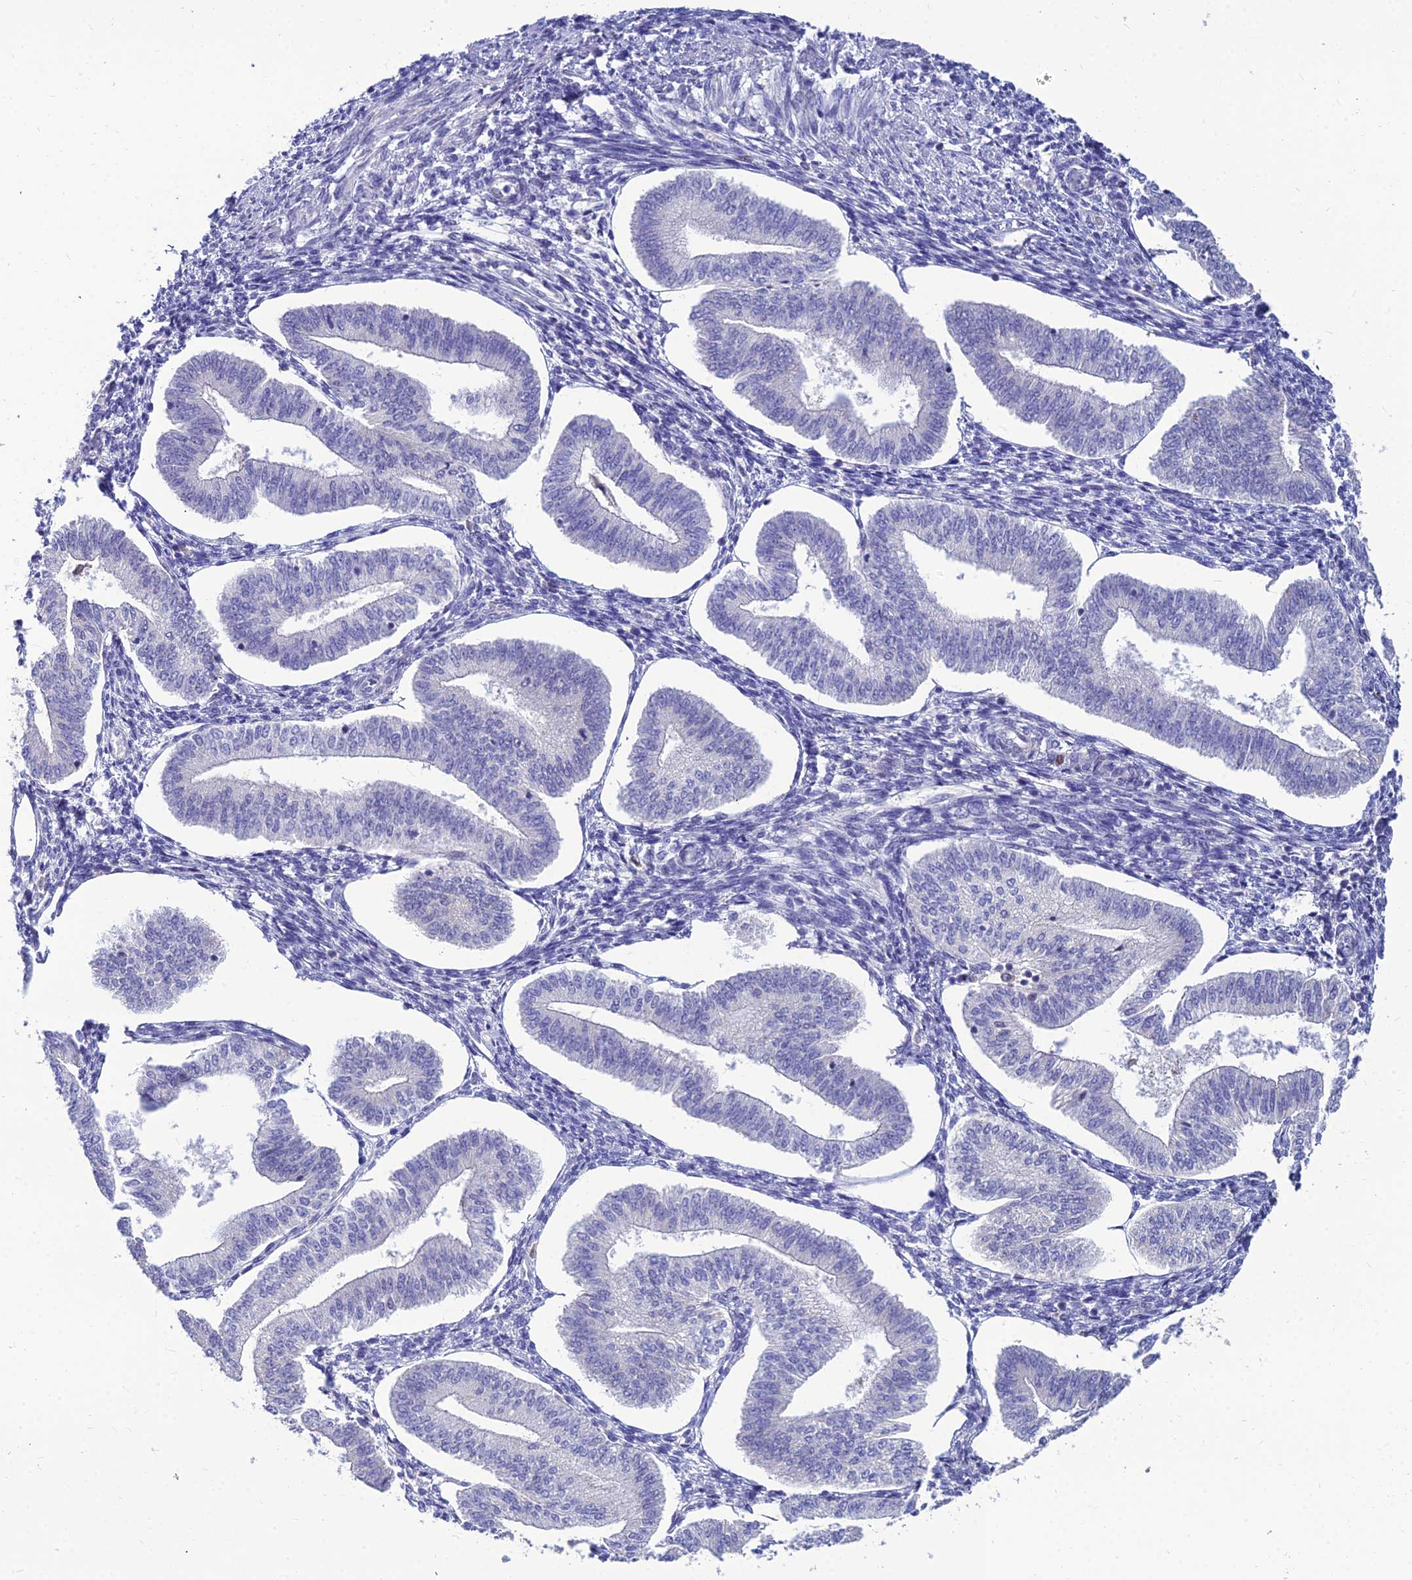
{"staining": {"intensity": "negative", "quantity": "none", "location": "none"}, "tissue": "endometrium", "cell_type": "Cells in endometrial stroma", "image_type": "normal", "snomed": [{"axis": "morphology", "description": "Normal tissue, NOS"}, {"axis": "topography", "description": "Endometrium"}], "caption": "Immunohistochemical staining of normal endometrium displays no significant positivity in cells in endometrial stroma. The staining is performed using DAB (3,3'-diaminobenzidine) brown chromogen with nuclei counter-stained in using hematoxylin.", "gene": "GOLGA6A", "patient": {"sex": "female", "age": 34}}